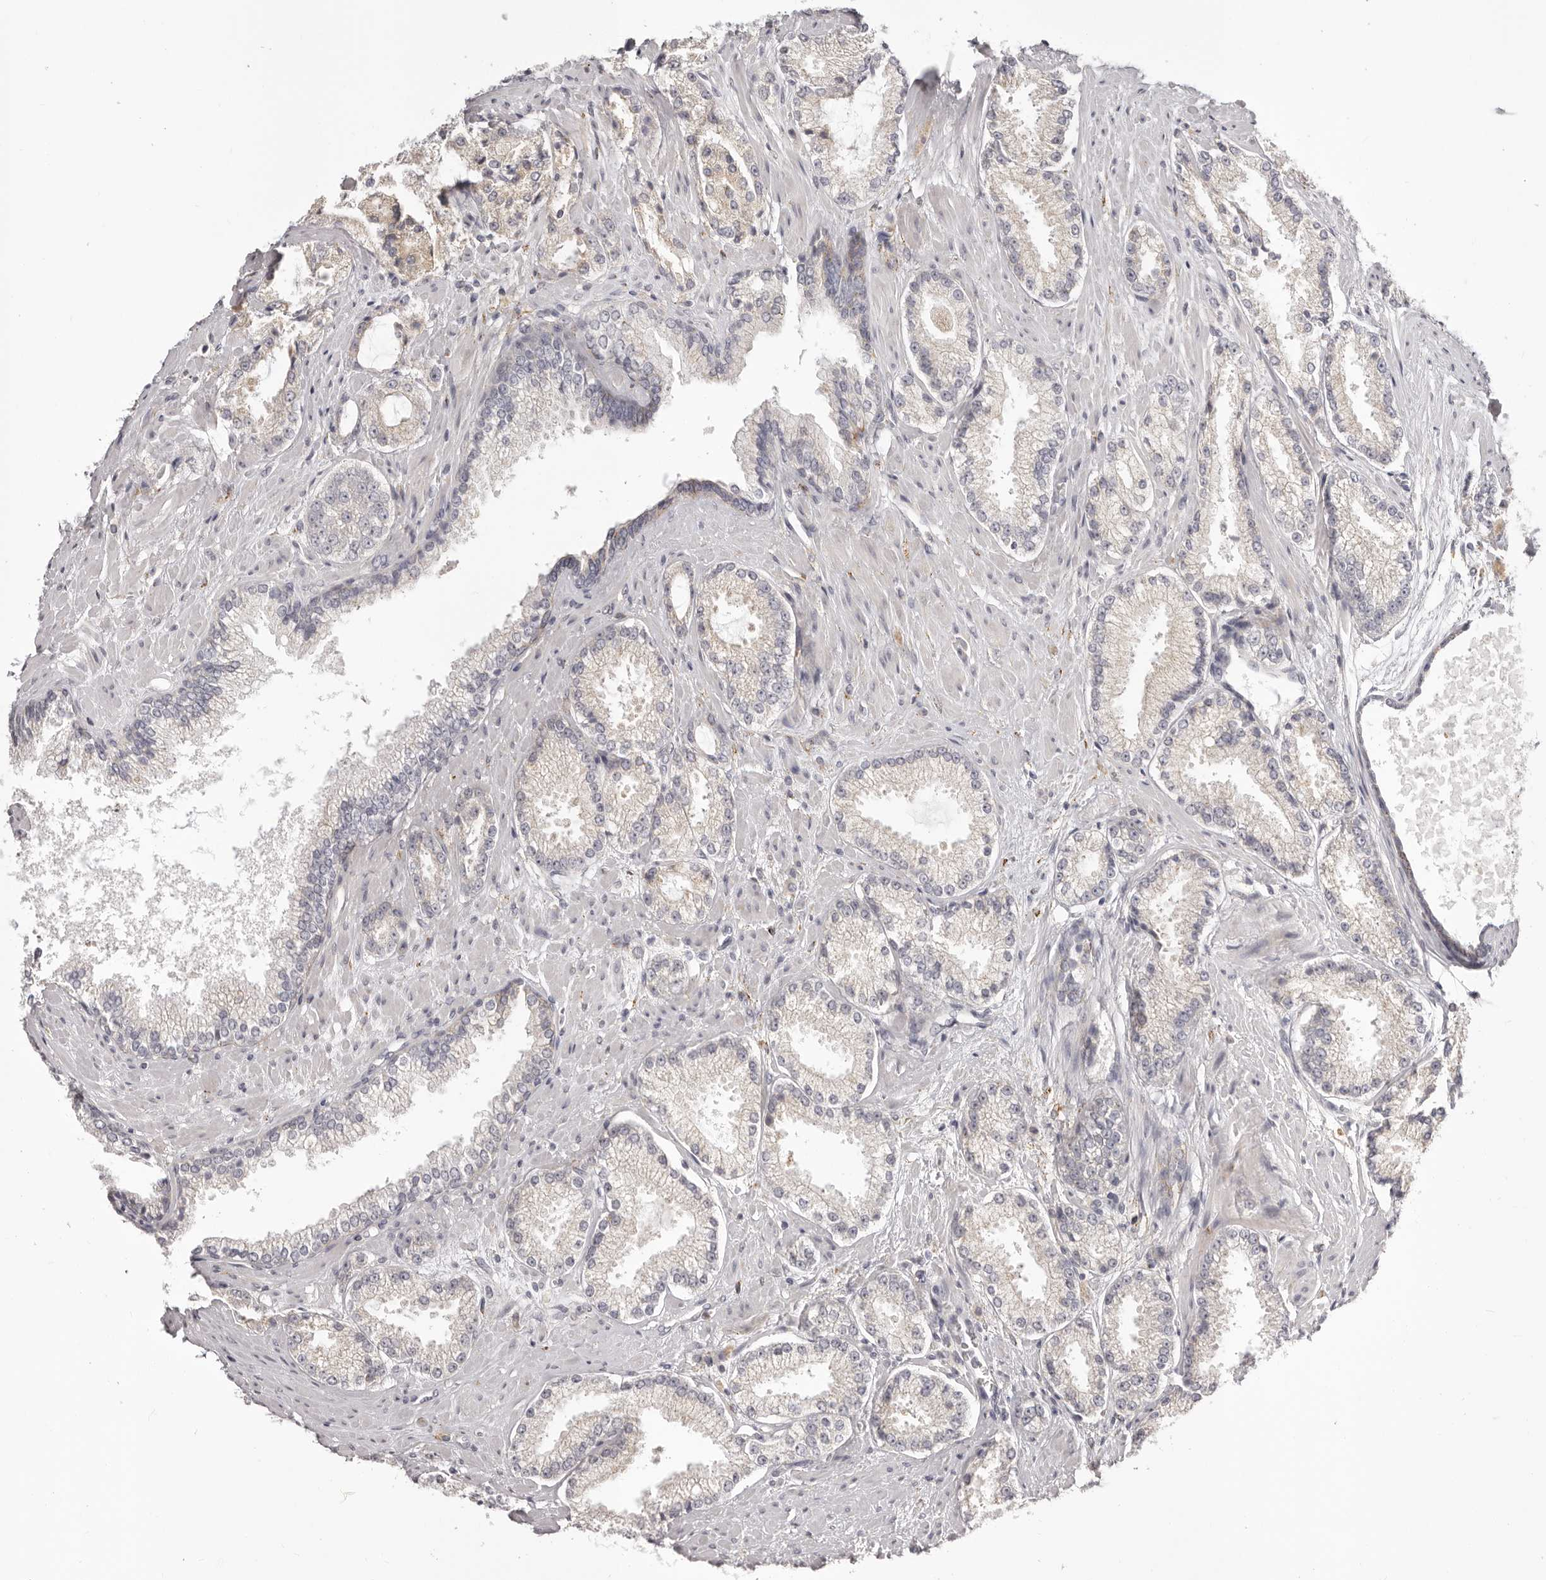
{"staining": {"intensity": "negative", "quantity": "none", "location": "none"}, "tissue": "prostate cancer", "cell_type": "Tumor cells", "image_type": "cancer", "snomed": [{"axis": "morphology", "description": "Adenocarcinoma, High grade"}, {"axis": "topography", "description": "Prostate"}], "caption": "This is an immunohistochemistry photomicrograph of human prostate adenocarcinoma (high-grade). There is no expression in tumor cells.", "gene": "OTUD3", "patient": {"sex": "male", "age": 73}}